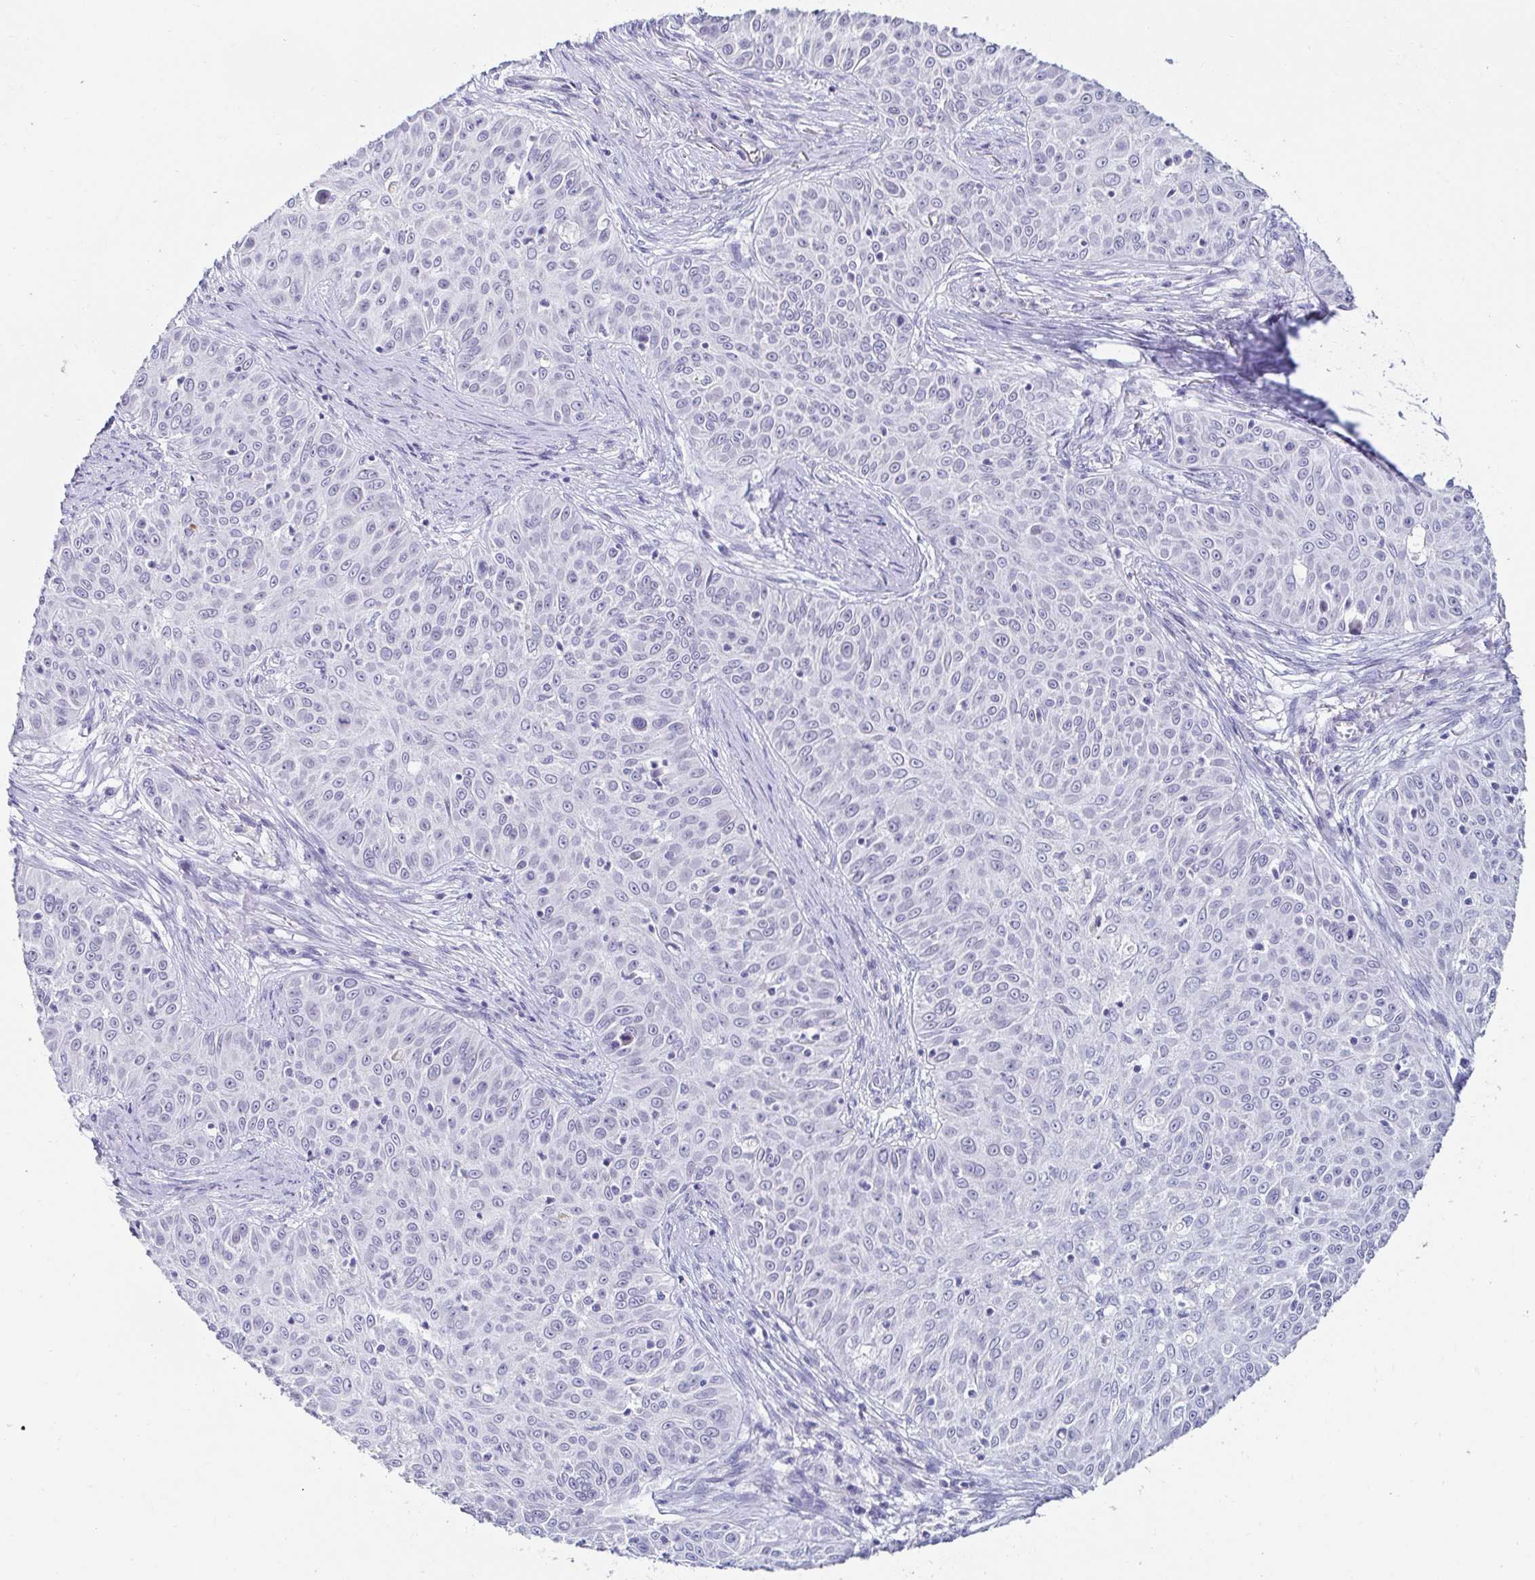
{"staining": {"intensity": "negative", "quantity": "none", "location": "none"}, "tissue": "skin cancer", "cell_type": "Tumor cells", "image_type": "cancer", "snomed": [{"axis": "morphology", "description": "Squamous cell carcinoma, NOS"}, {"axis": "topography", "description": "Skin"}], "caption": "IHC image of neoplastic tissue: human skin cancer stained with DAB (3,3'-diaminobenzidine) exhibits no significant protein staining in tumor cells.", "gene": "OR10K1", "patient": {"sex": "male", "age": 82}}